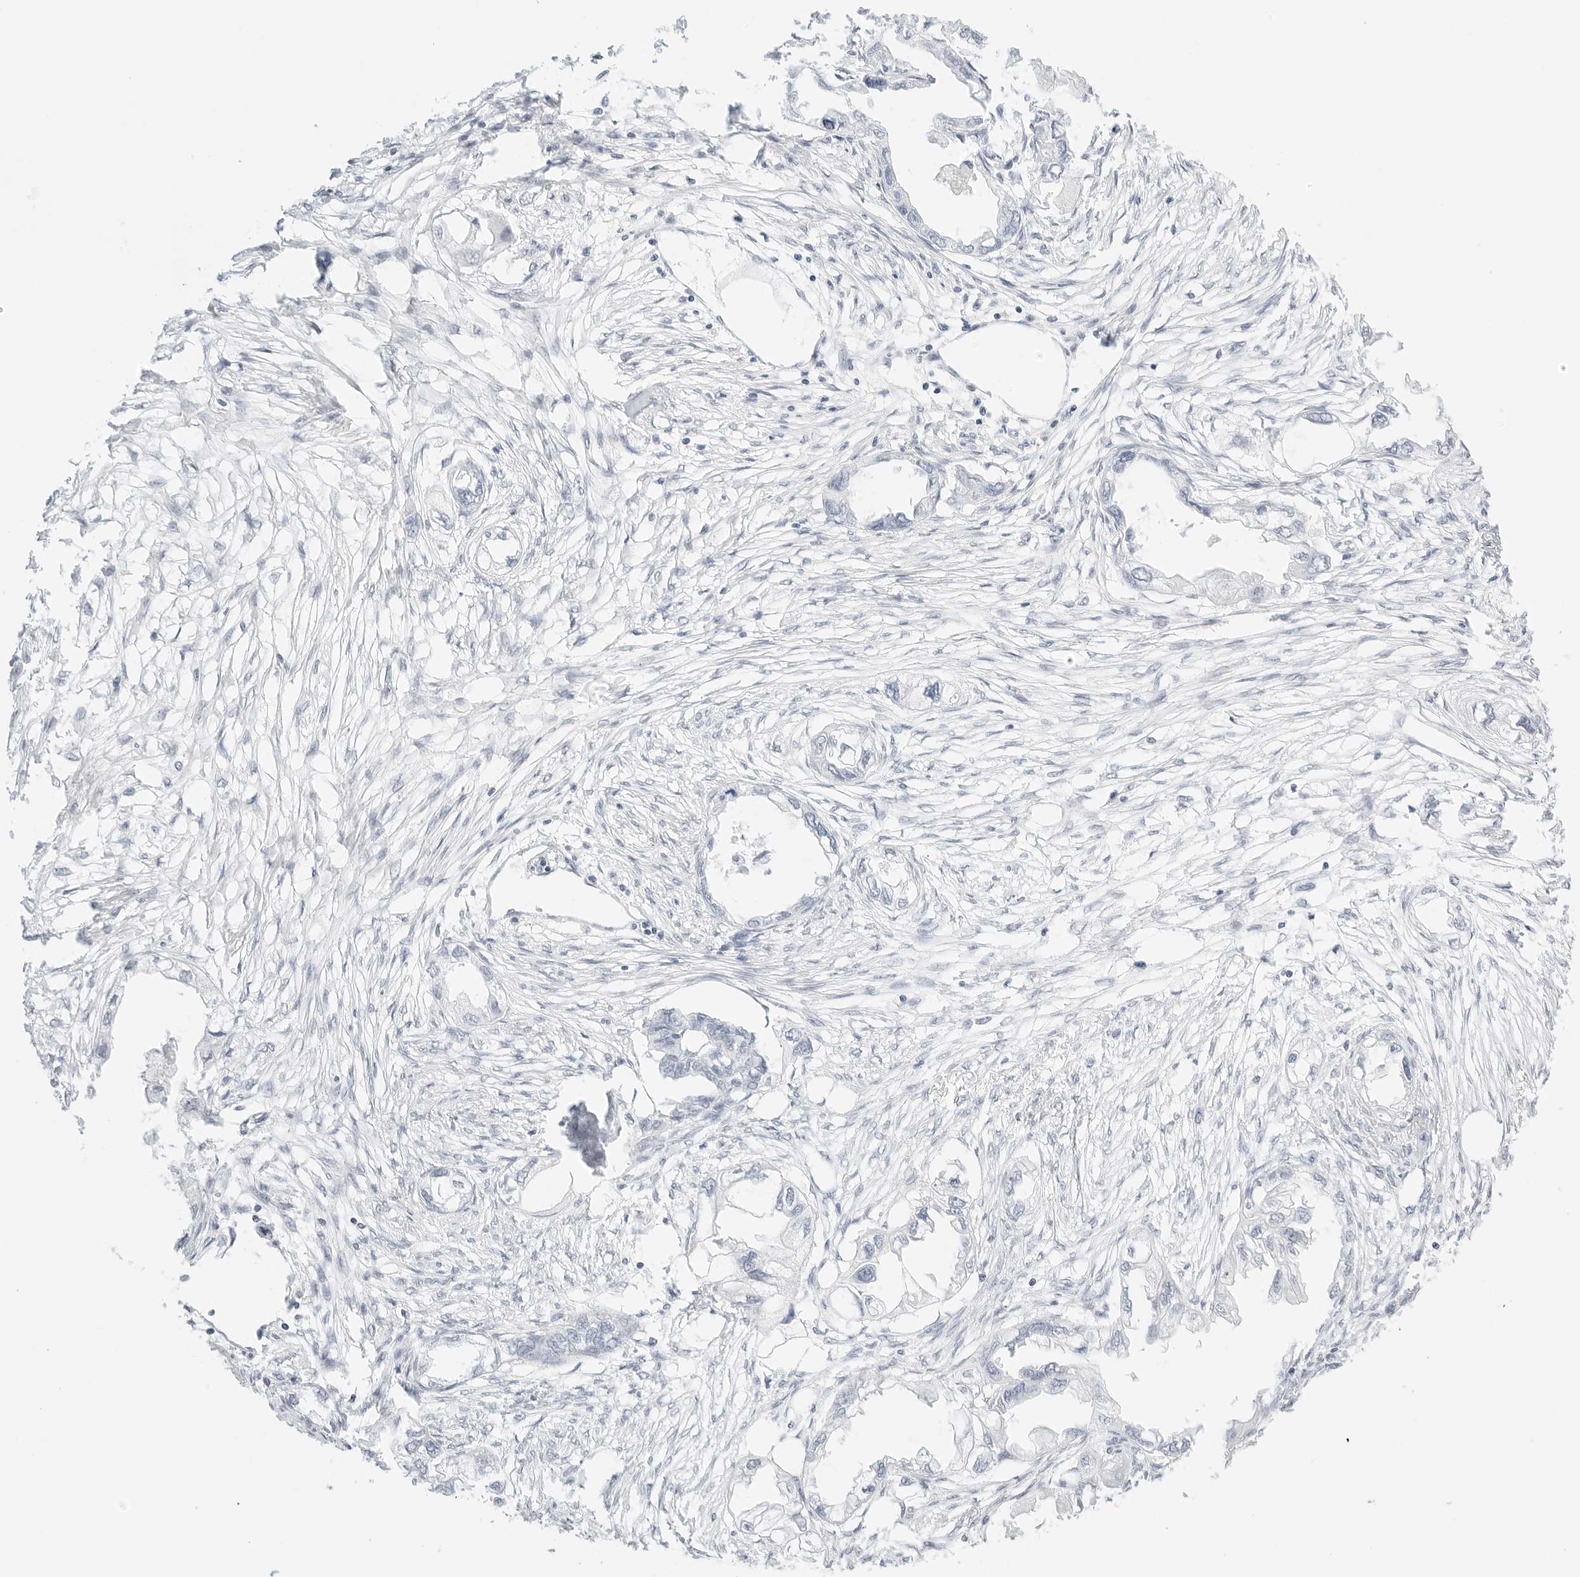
{"staining": {"intensity": "negative", "quantity": "none", "location": "none"}, "tissue": "endometrial cancer", "cell_type": "Tumor cells", "image_type": "cancer", "snomed": [{"axis": "morphology", "description": "Adenocarcinoma, NOS"}, {"axis": "morphology", "description": "Adenocarcinoma, metastatic, NOS"}, {"axis": "topography", "description": "Adipose tissue"}, {"axis": "topography", "description": "Endometrium"}], "caption": "The micrograph displays no staining of tumor cells in endometrial cancer.", "gene": "FBLN5", "patient": {"sex": "female", "age": 67}}